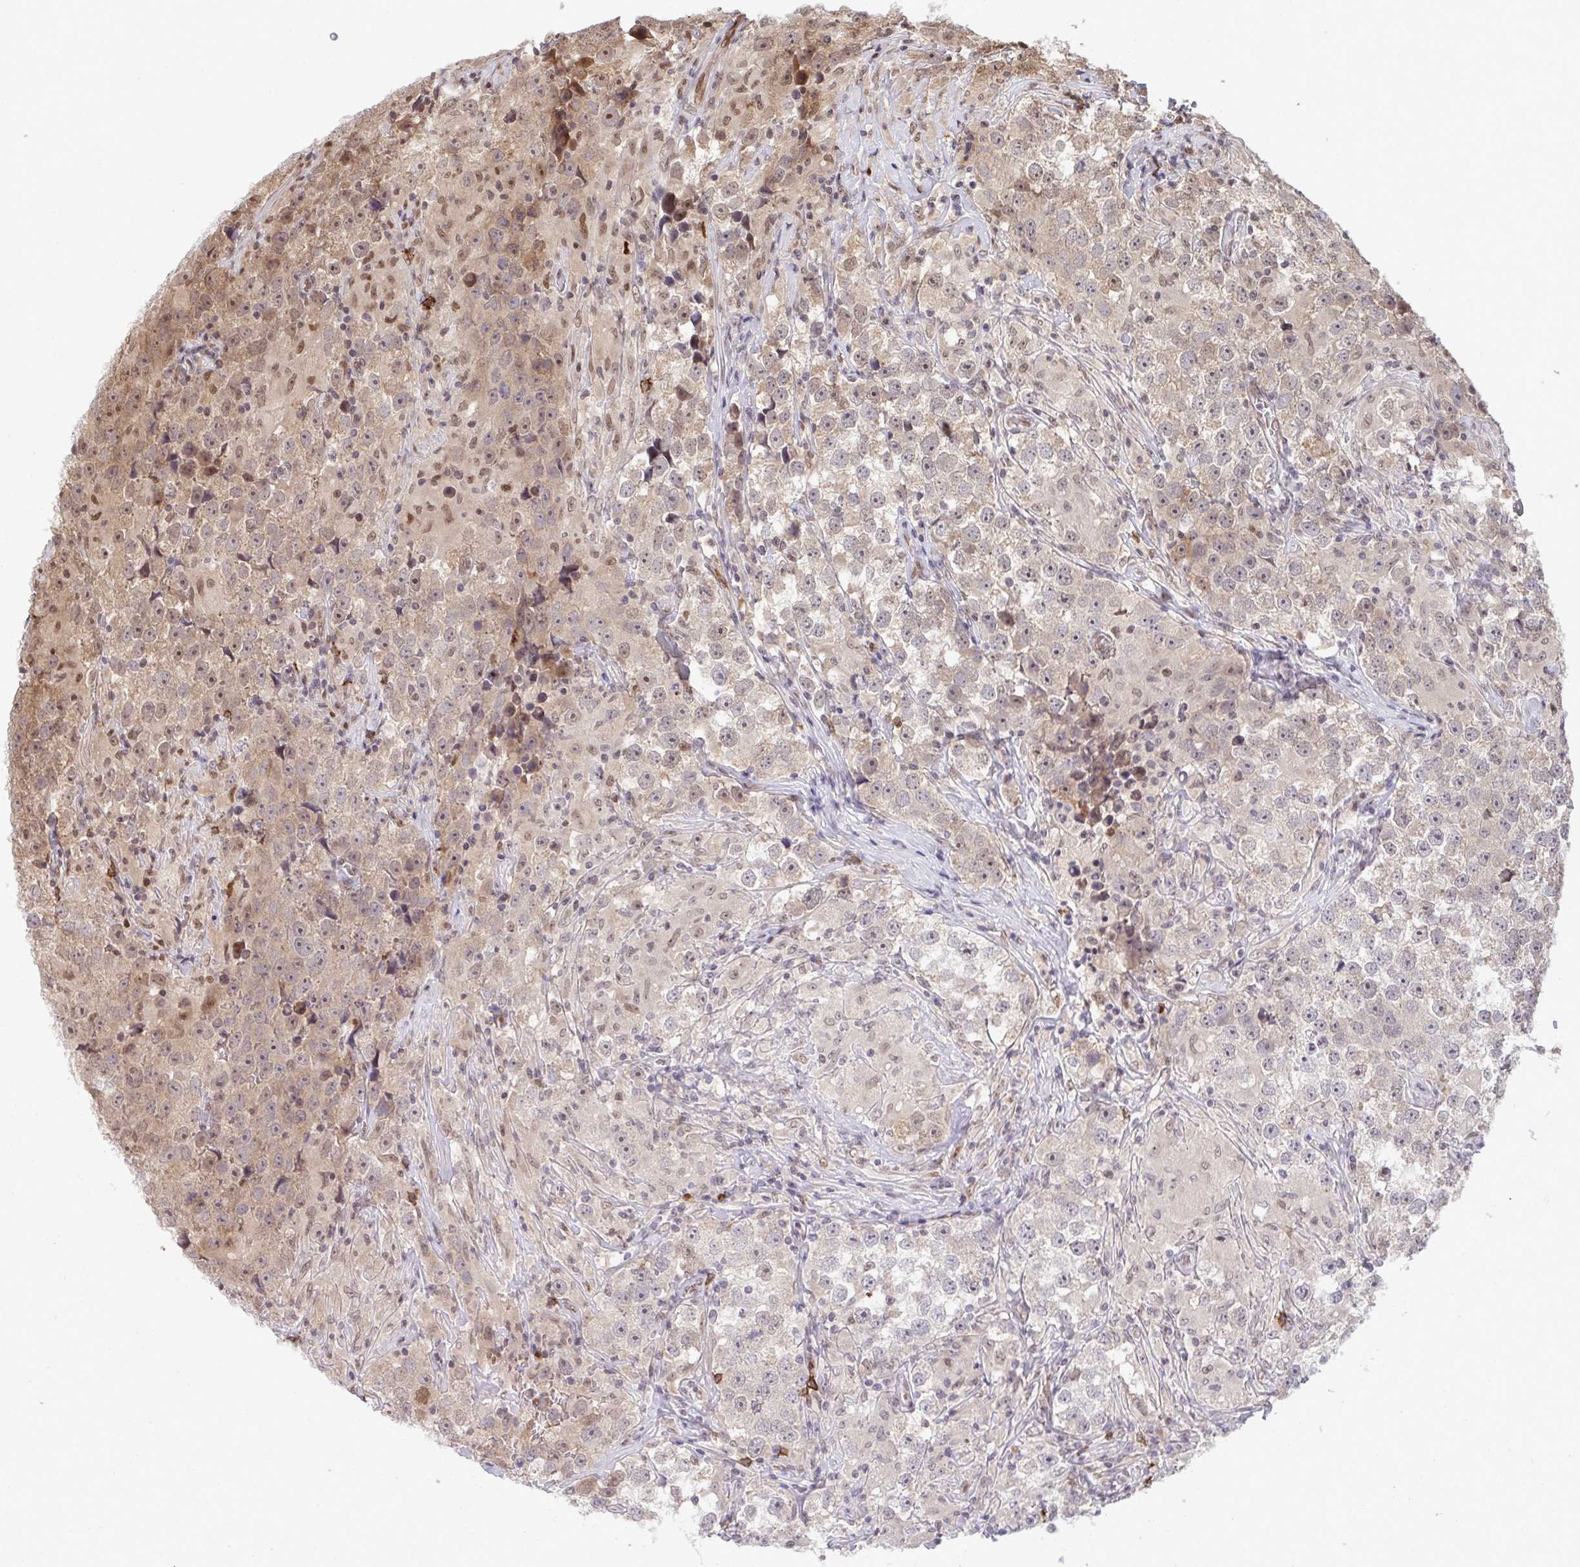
{"staining": {"intensity": "moderate", "quantity": "<25%", "location": "nuclear"}, "tissue": "testis cancer", "cell_type": "Tumor cells", "image_type": "cancer", "snomed": [{"axis": "morphology", "description": "Seminoma, NOS"}, {"axis": "topography", "description": "Testis"}], "caption": "Immunohistochemistry (DAB (3,3'-diaminobenzidine)) staining of seminoma (testis) demonstrates moderate nuclear protein staining in approximately <25% of tumor cells.", "gene": "UXT", "patient": {"sex": "male", "age": 46}}